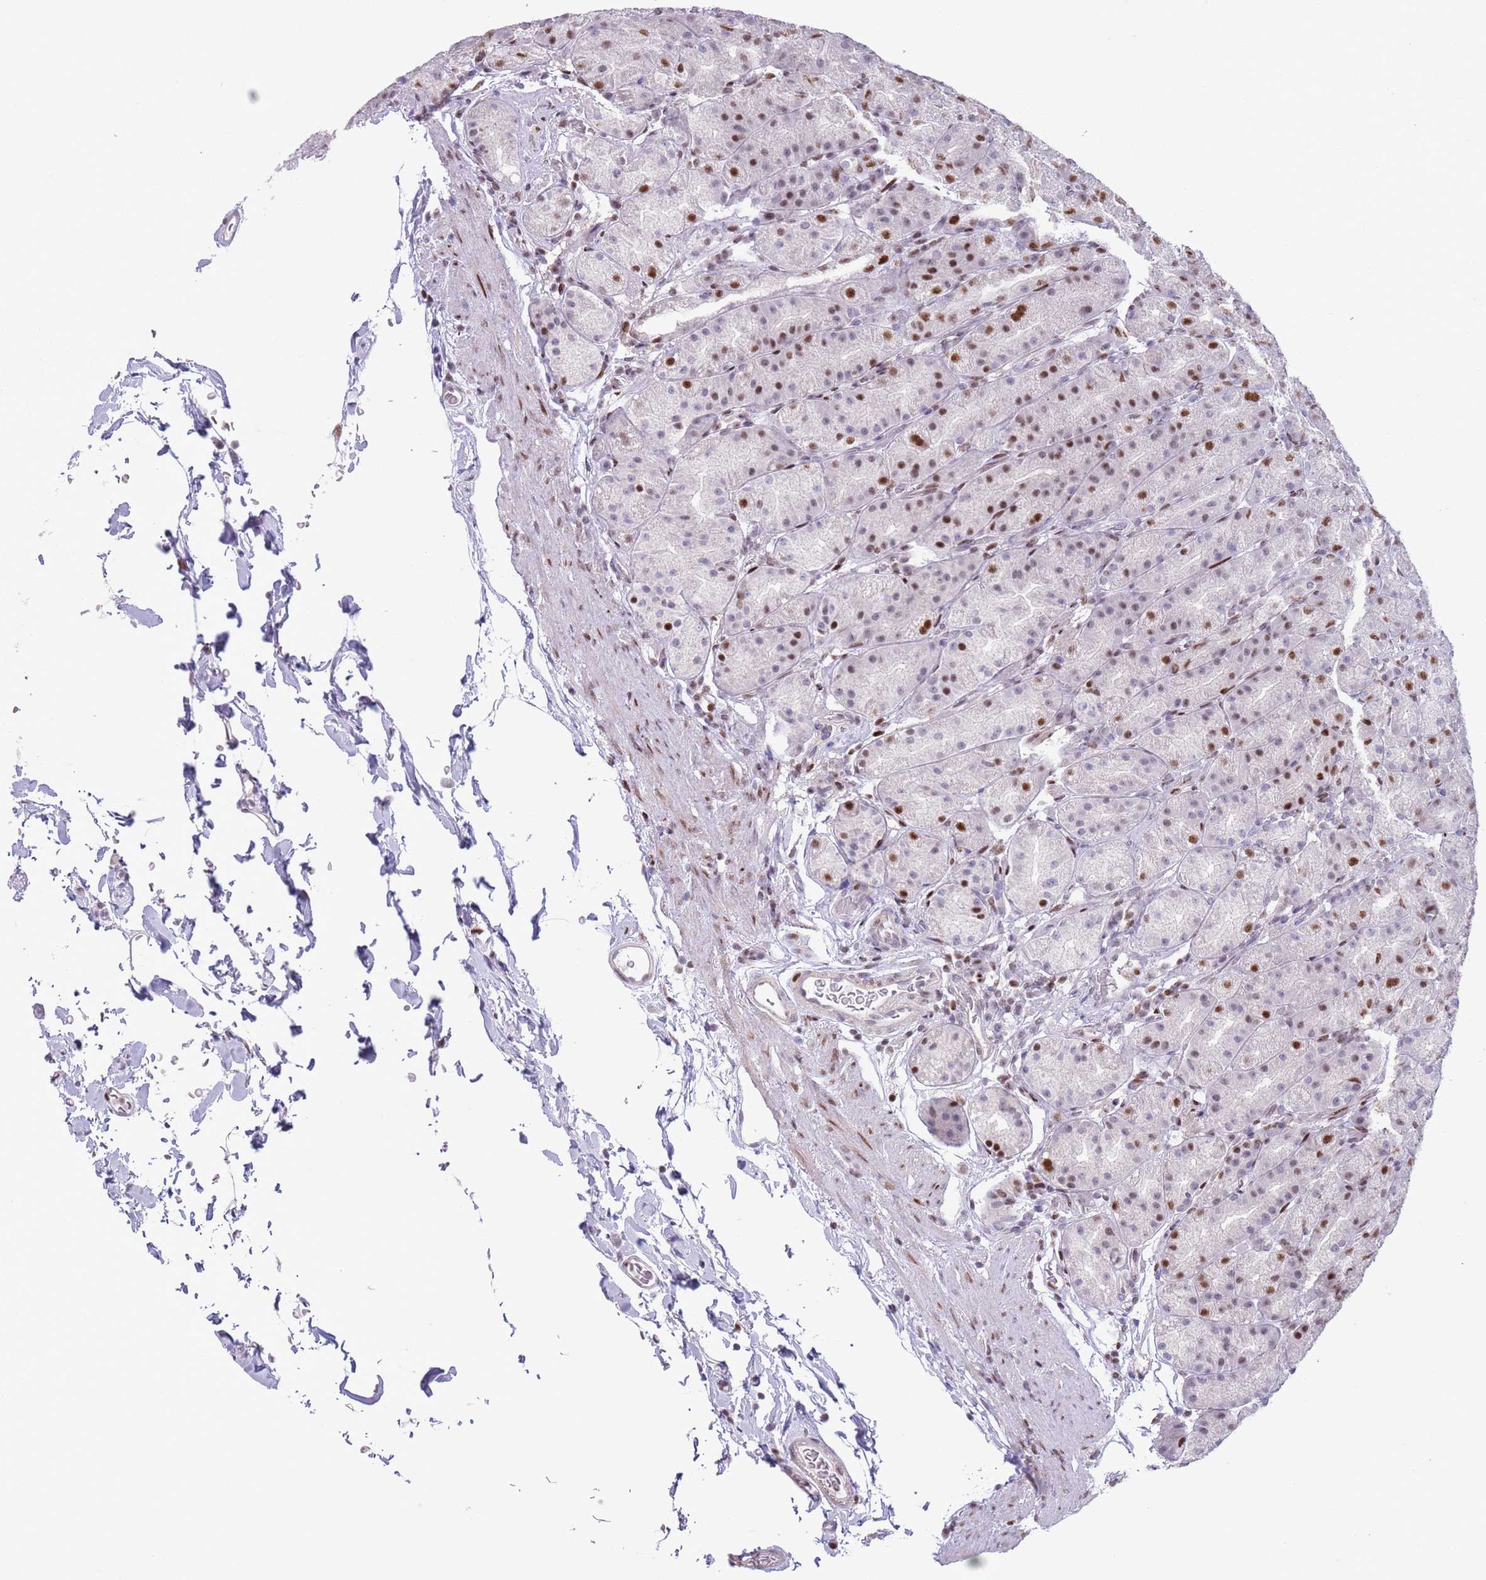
{"staining": {"intensity": "strong", "quantity": "25%-75%", "location": "nuclear"}, "tissue": "stomach", "cell_type": "Glandular cells", "image_type": "normal", "snomed": [{"axis": "morphology", "description": "Normal tissue, NOS"}, {"axis": "topography", "description": "Stomach, upper"}, {"axis": "topography", "description": "Stomach"}], "caption": "Immunohistochemistry (IHC) histopathology image of normal stomach: human stomach stained using immunohistochemistry shows high levels of strong protein expression localized specifically in the nuclear of glandular cells, appearing as a nuclear brown color.", "gene": "MFSD10", "patient": {"sex": "male", "age": 68}}